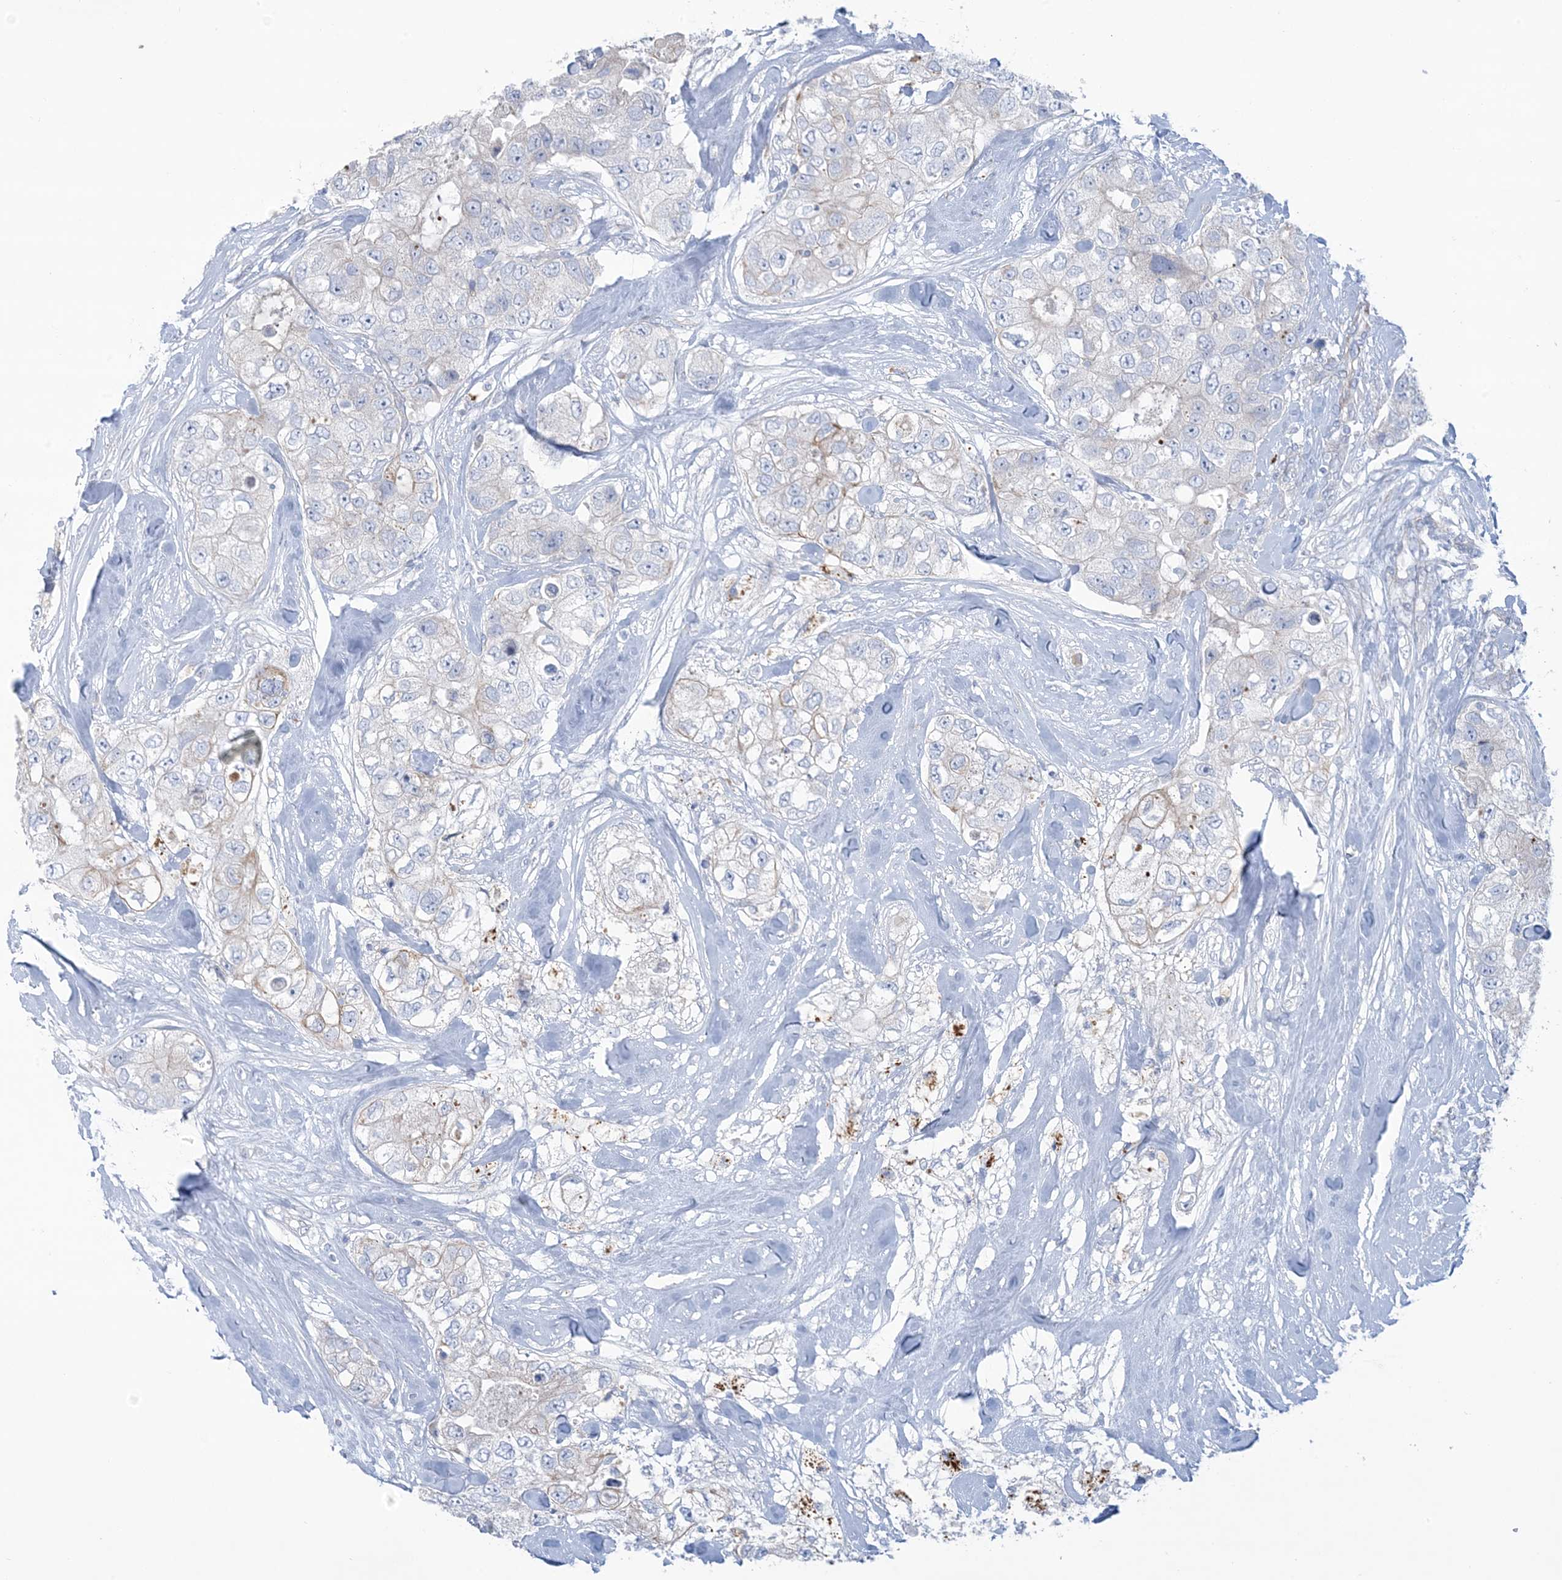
{"staining": {"intensity": "negative", "quantity": "none", "location": "none"}, "tissue": "breast cancer", "cell_type": "Tumor cells", "image_type": "cancer", "snomed": [{"axis": "morphology", "description": "Duct carcinoma"}, {"axis": "topography", "description": "Breast"}], "caption": "Tumor cells are negative for protein expression in human breast cancer (intraductal carcinoma). (DAB (3,3'-diaminobenzidine) IHC visualized using brightfield microscopy, high magnification).", "gene": "ATP11C", "patient": {"sex": "female", "age": 62}}